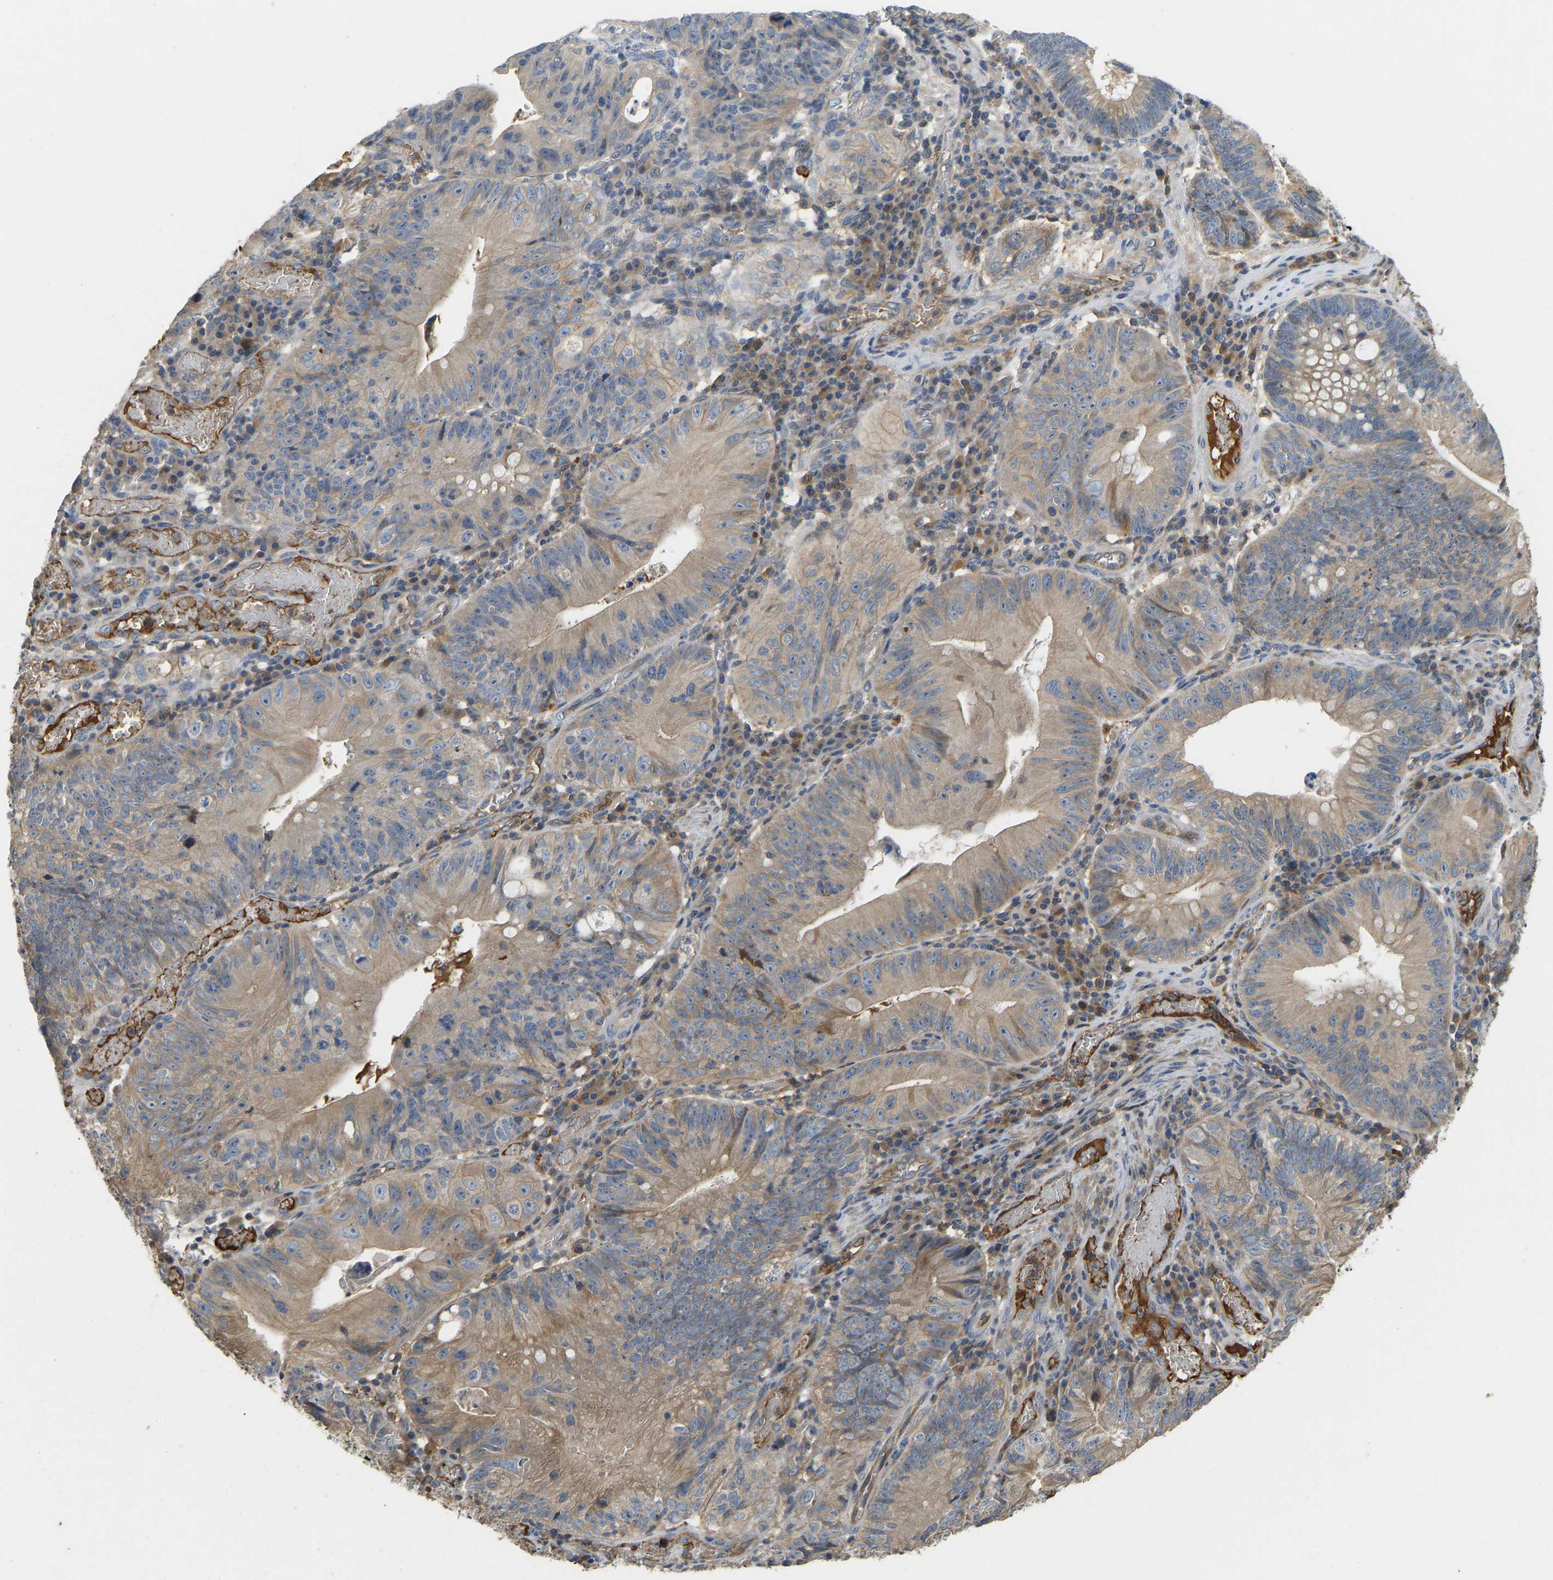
{"staining": {"intensity": "weak", "quantity": ">75%", "location": "cytoplasmic/membranous"}, "tissue": "stomach cancer", "cell_type": "Tumor cells", "image_type": "cancer", "snomed": [{"axis": "morphology", "description": "Adenocarcinoma, NOS"}, {"axis": "topography", "description": "Stomach"}], "caption": "Stomach adenocarcinoma tissue exhibits weak cytoplasmic/membranous staining in about >75% of tumor cells, visualized by immunohistochemistry.", "gene": "VCPKMT", "patient": {"sex": "male", "age": 59}}